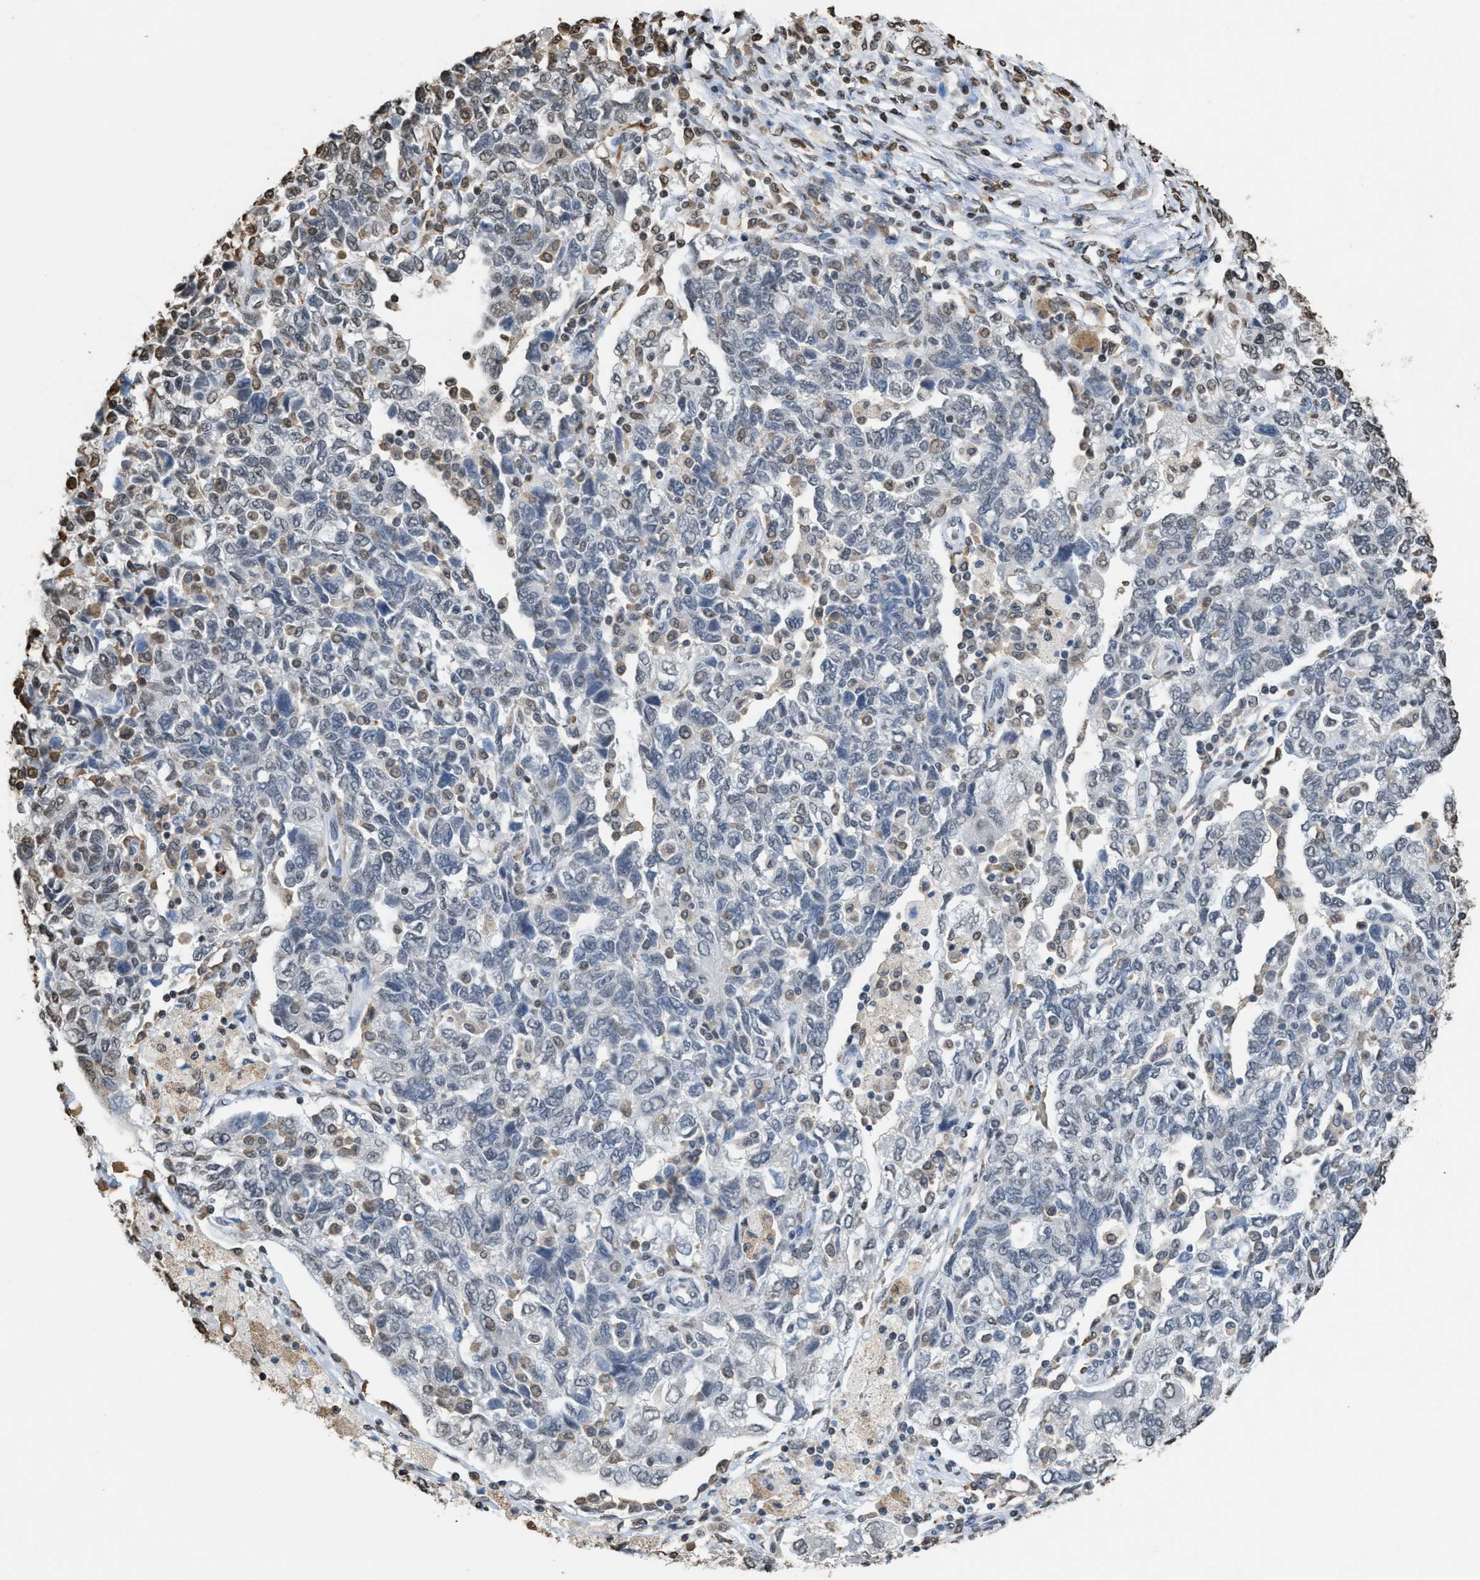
{"staining": {"intensity": "weak", "quantity": "<25%", "location": "nuclear"}, "tissue": "ovarian cancer", "cell_type": "Tumor cells", "image_type": "cancer", "snomed": [{"axis": "morphology", "description": "Carcinoma, NOS"}, {"axis": "morphology", "description": "Cystadenocarcinoma, serous, NOS"}, {"axis": "topography", "description": "Ovary"}], "caption": "Tumor cells are negative for brown protein staining in ovarian serous cystadenocarcinoma. Nuclei are stained in blue.", "gene": "NUP88", "patient": {"sex": "female", "age": 69}}